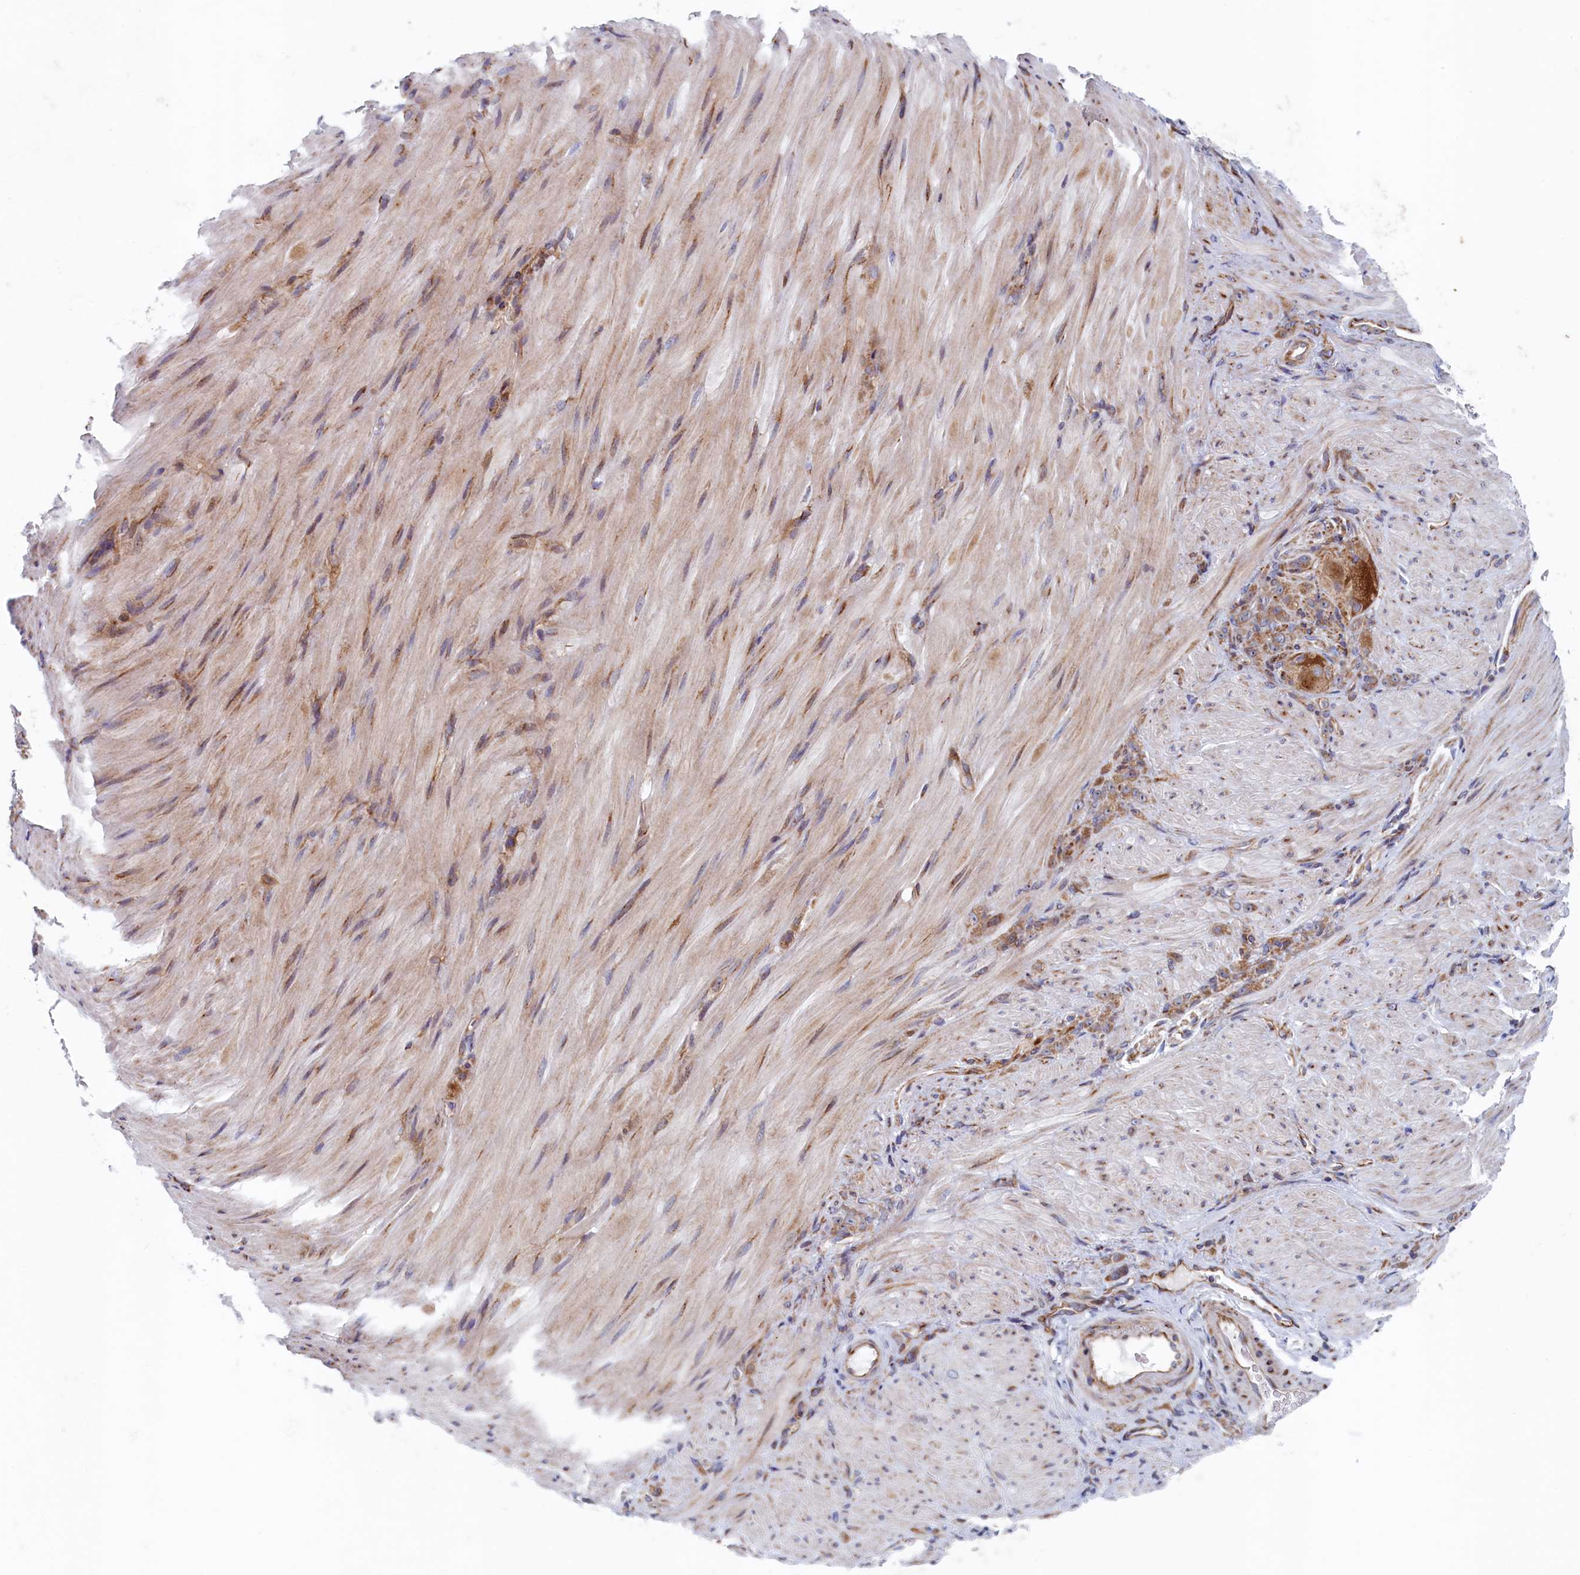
{"staining": {"intensity": "moderate", "quantity": ">75%", "location": "cytoplasmic/membranous"}, "tissue": "stomach cancer", "cell_type": "Tumor cells", "image_type": "cancer", "snomed": [{"axis": "morphology", "description": "Normal tissue, NOS"}, {"axis": "morphology", "description": "Adenocarcinoma, NOS"}, {"axis": "topography", "description": "Stomach"}], "caption": "This is an image of immunohistochemistry staining of stomach cancer, which shows moderate staining in the cytoplasmic/membranous of tumor cells.", "gene": "MTFMT", "patient": {"sex": "male", "age": 82}}